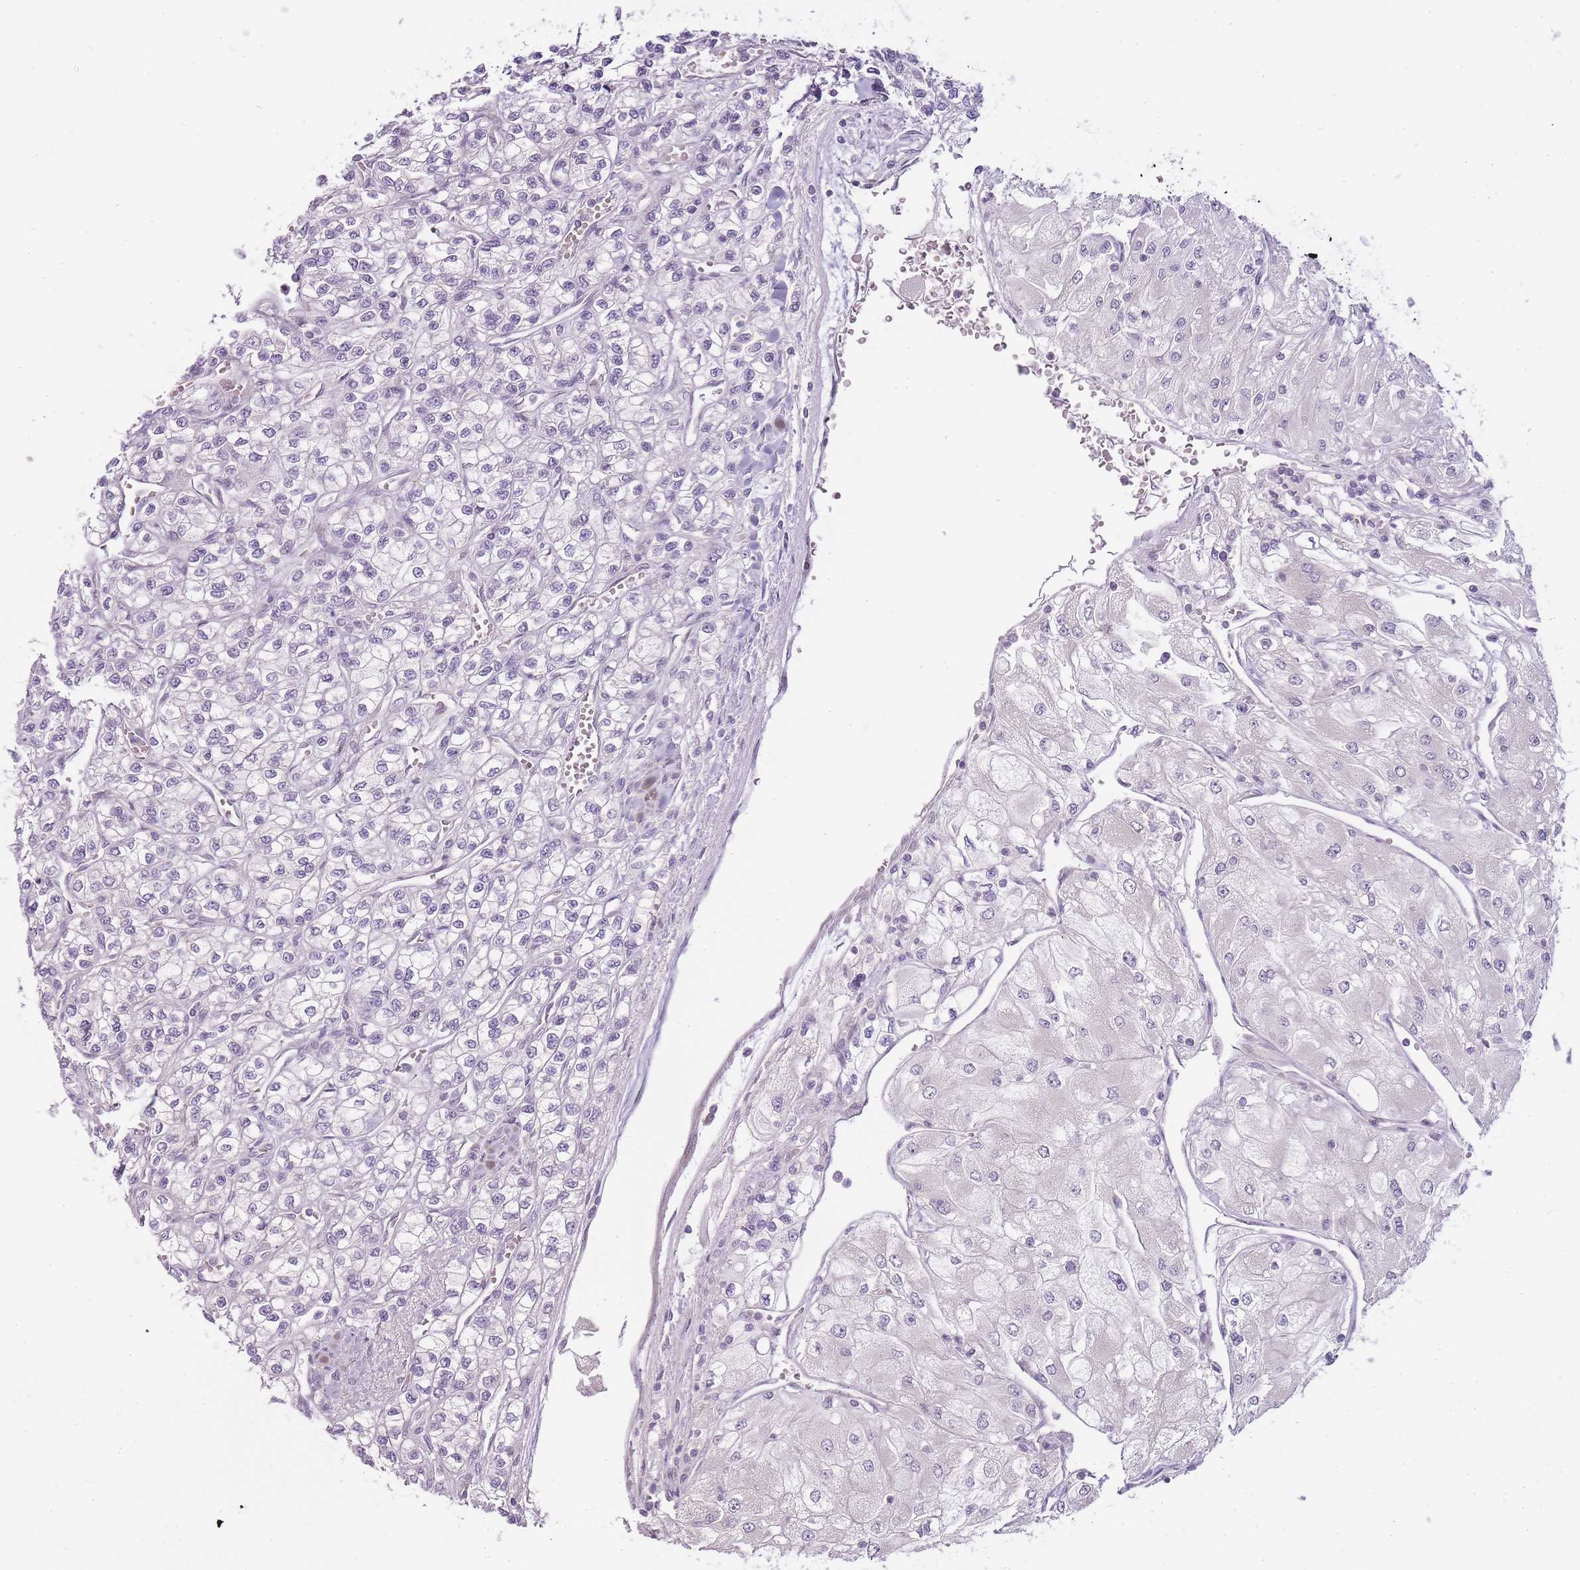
{"staining": {"intensity": "negative", "quantity": "none", "location": "none"}, "tissue": "renal cancer", "cell_type": "Tumor cells", "image_type": "cancer", "snomed": [{"axis": "morphology", "description": "Adenocarcinoma, NOS"}, {"axis": "topography", "description": "Kidney"}], "caption": "This is an IHC photomicrograph of renal cancer (adenocarcinoma). There is no expression in tumor cells.", "gene": "OGG1", "patient": {"sex": "male", "age": 80}}